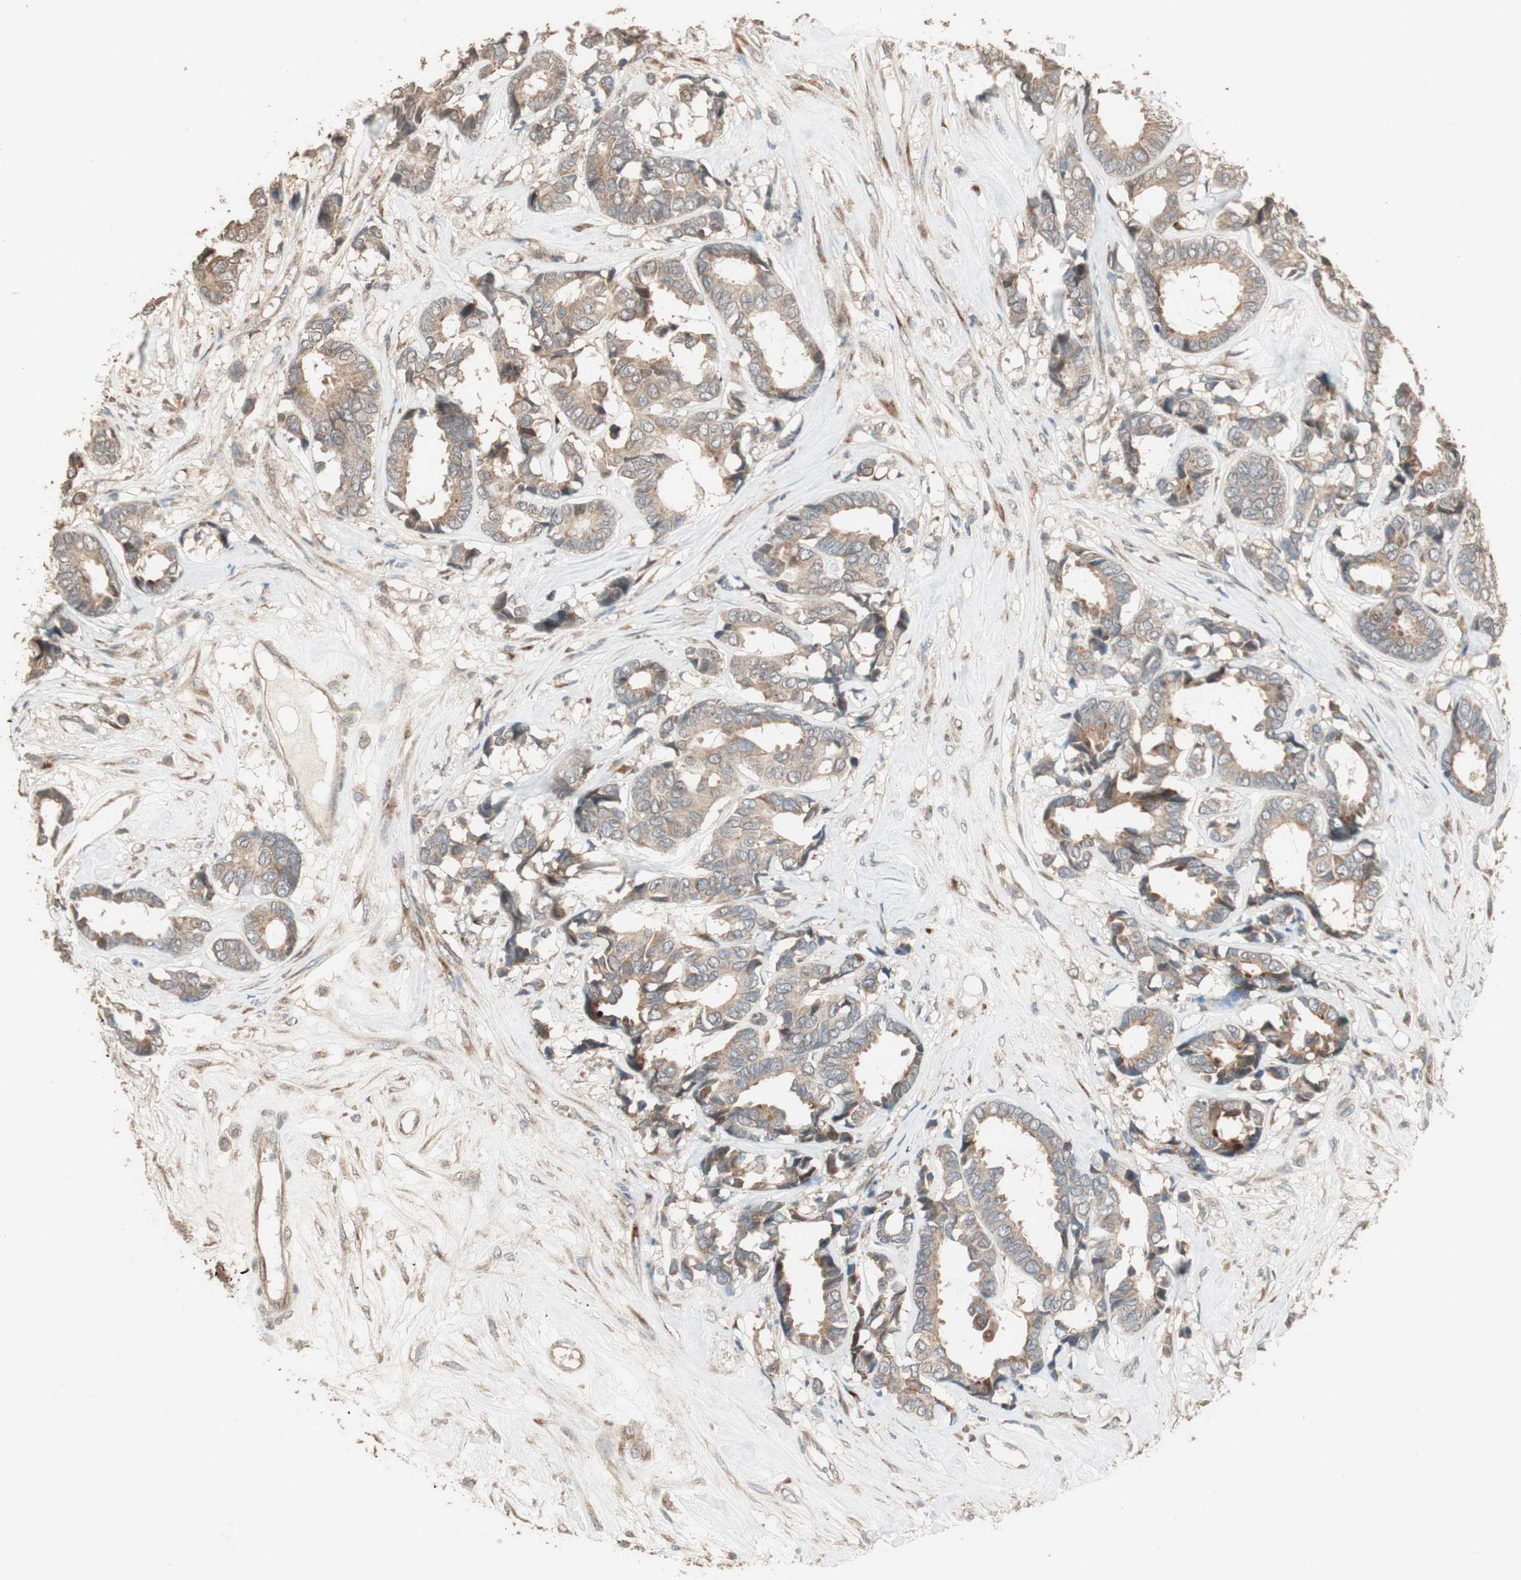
{"staining": {"intensity": "moderate", "quantity": ">75%", "location": "cytoplasmic/membranous"}, "tissue": "breast cancer", "cell_type": "Tumor cells", "image_type": "cancer", "snomed": [{"axis": "morphology", "description": "Duct carcinoma"}, {"axis": "topography", "description": "Breast"}], "caption": "Moderate cytoplasmic/membranous staining for a protein is identified in approximately >75% of tumor cells of breast cancer using immunohistochemistry (IHC).", "gene": "RARRES1", "patient": {"sex": "female", "age": 87}}